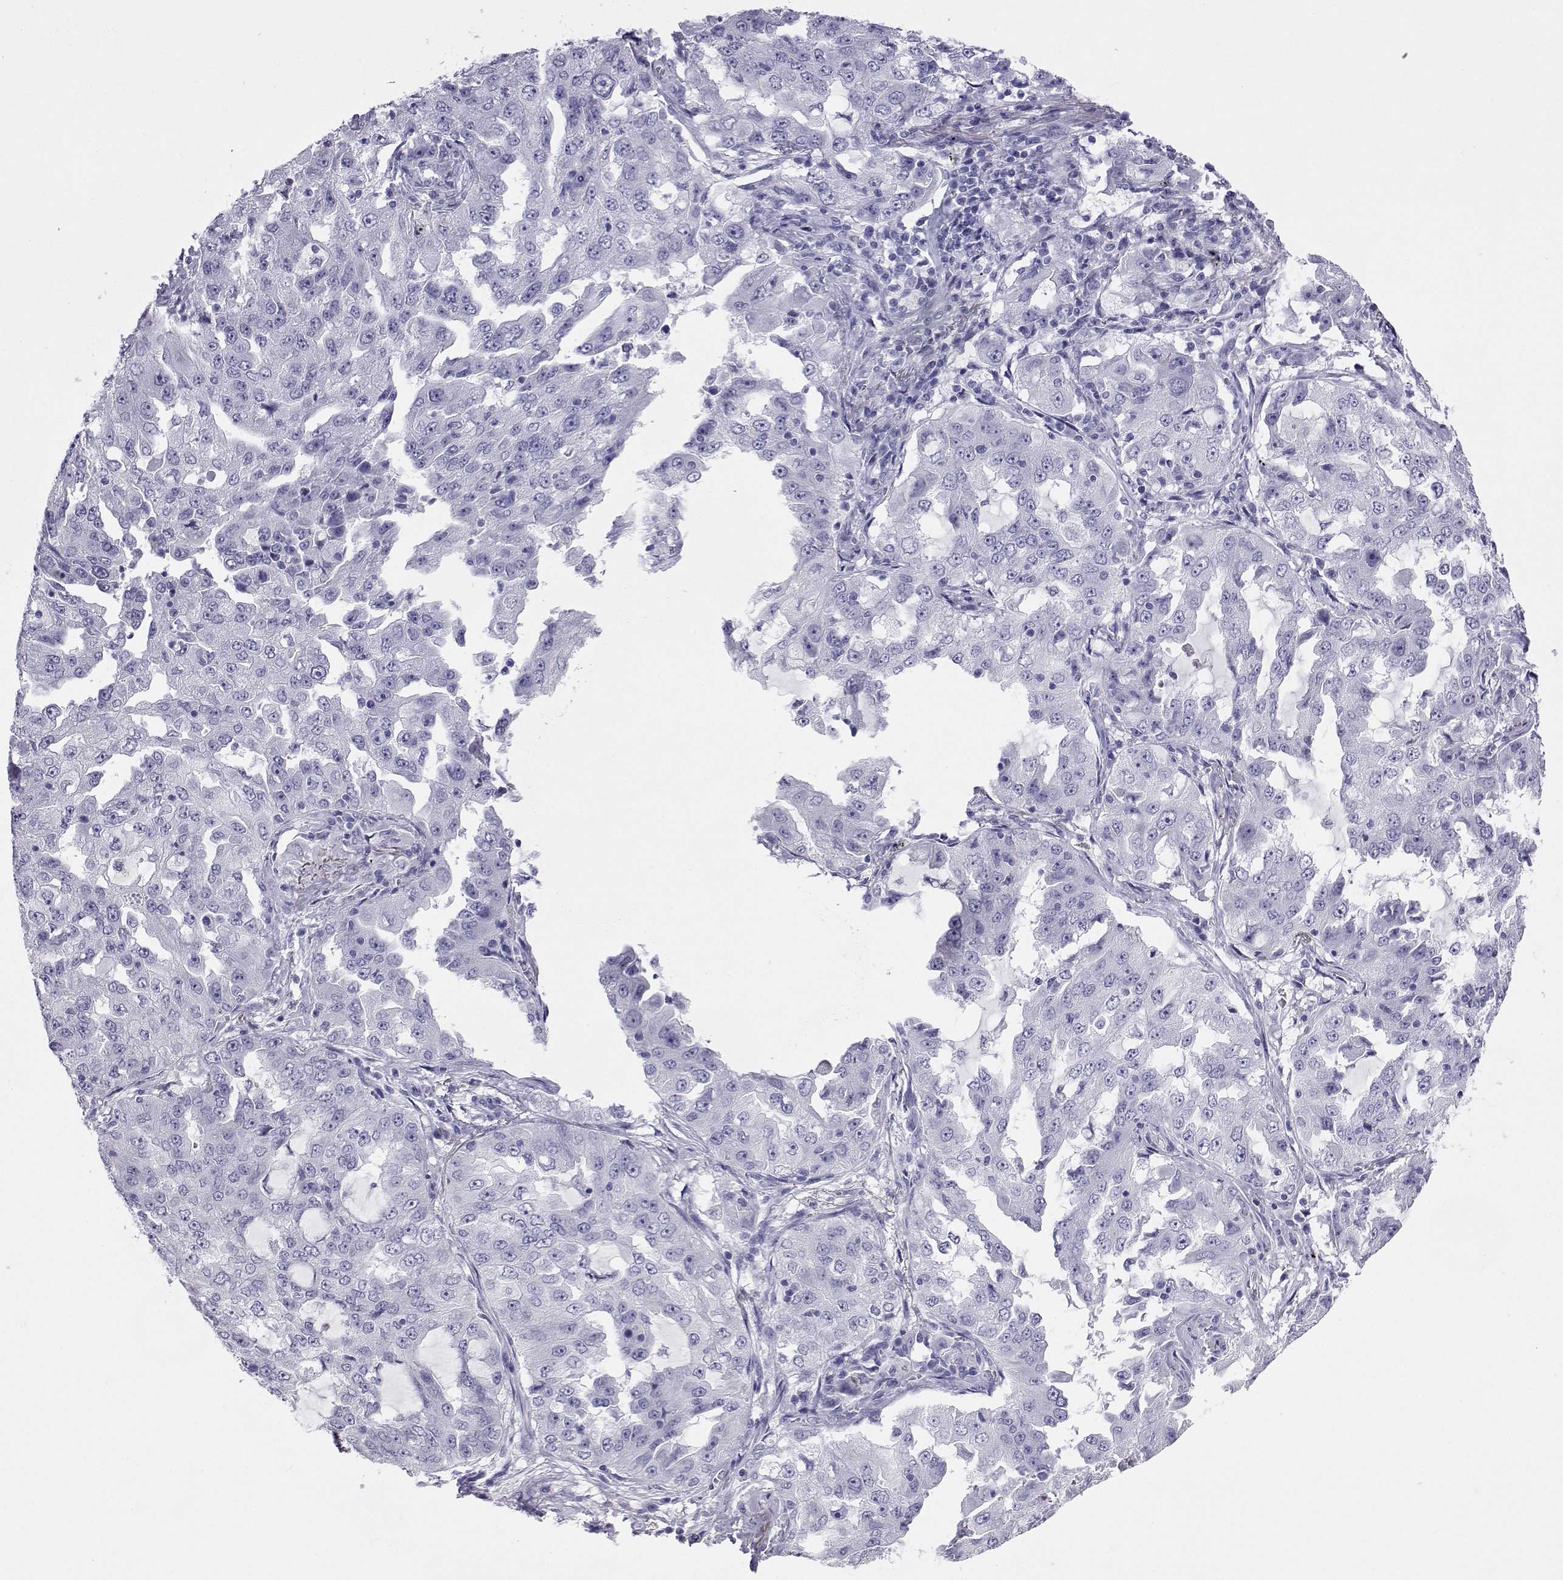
{"staining": {"intensity": "negative", "quantity": "none", "location": "none"}, "tissue": "lung cancer", "cell_type": "Tumor cells", "image_type": "cancer", "snomed": [{"axis": "morphology", "description": "Adenocarcinoma, NOS"}, {"axis": "topography", "description": "Lung"}], "caption": "Immunohistochemistry micrograph of lung cancer stained for a protein (brown), which shows no expression in tumor cells. (DAB IHC, high magnification).", "gene": "PLIN4", "patient": {"sex": "female", "age": 61}}